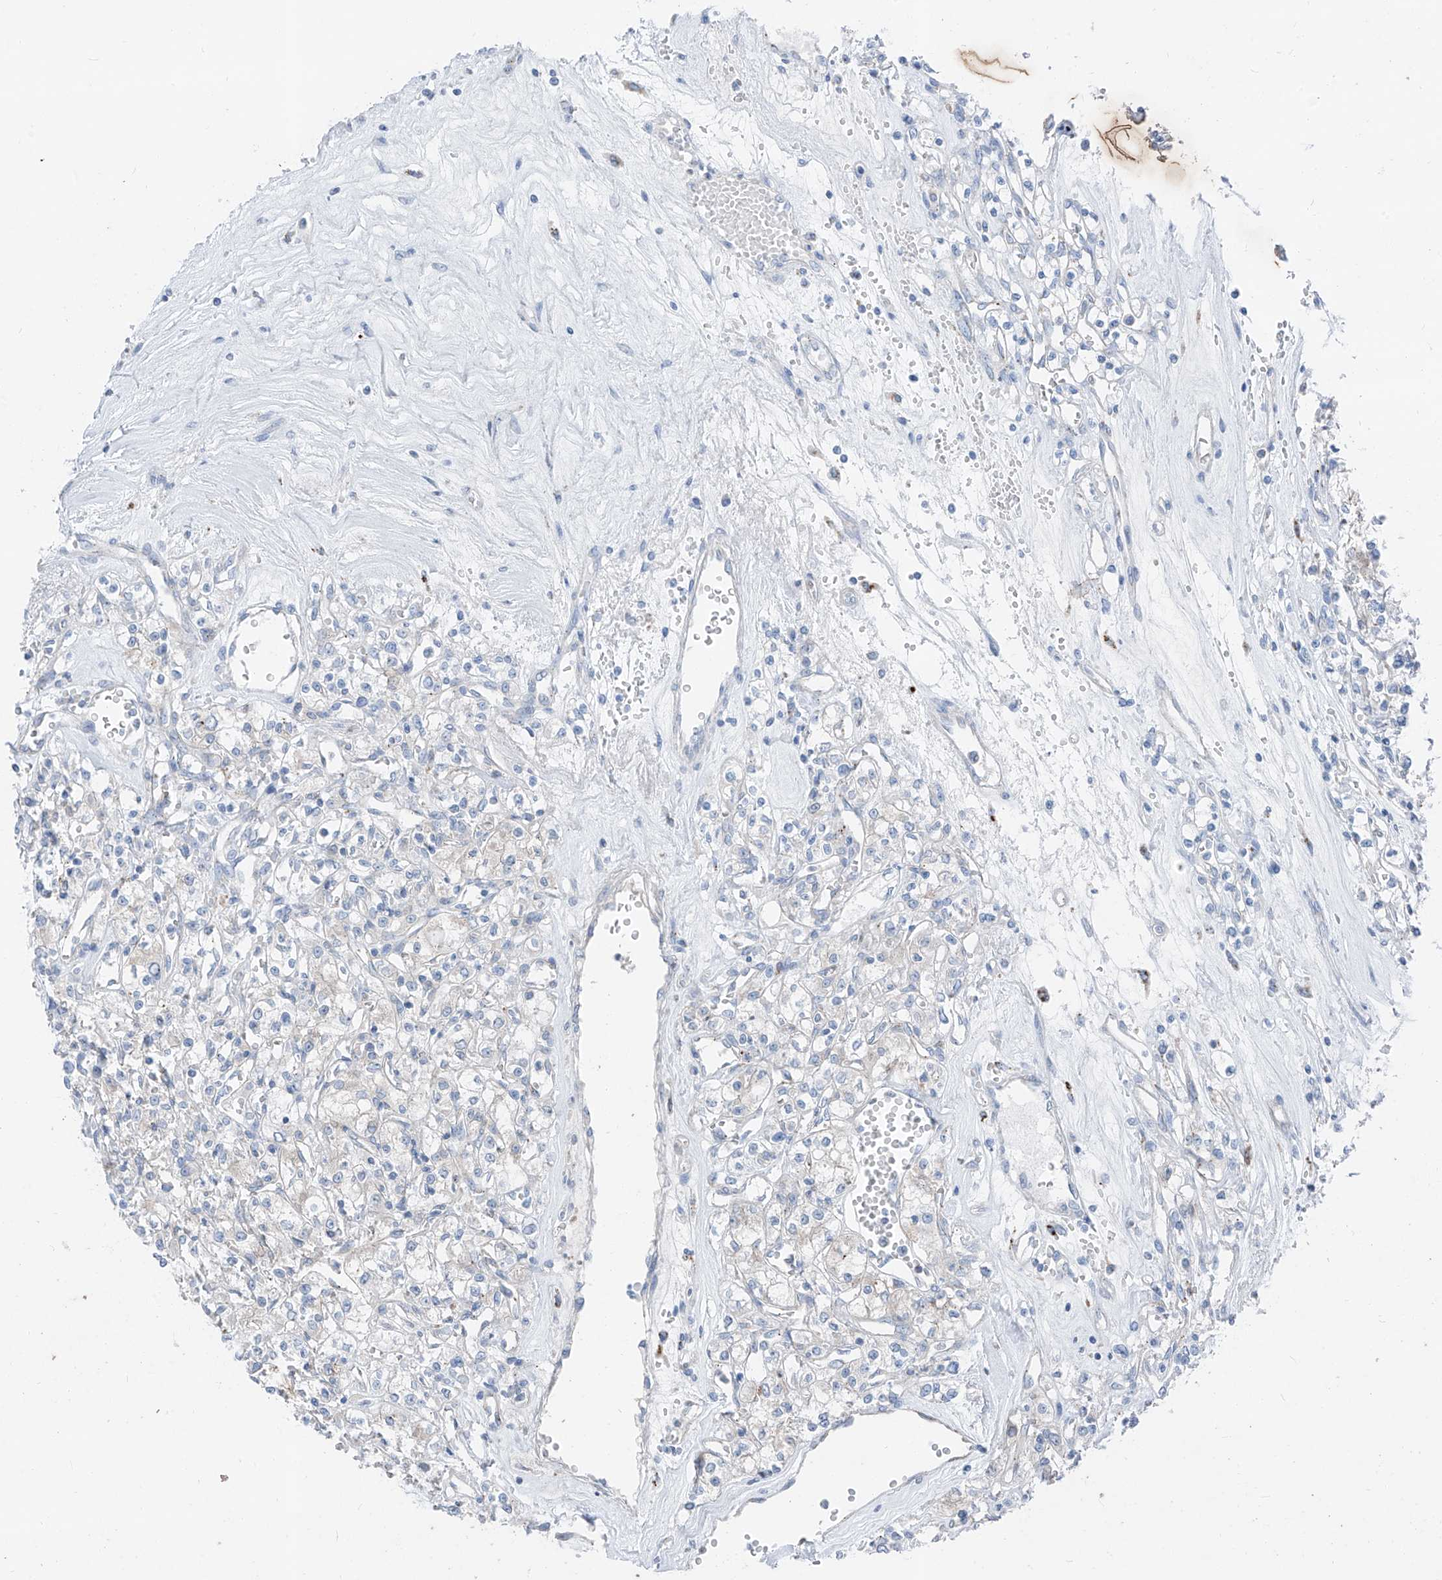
{"staining": {"intensity": "weak", "quantity": "<25%", "location": "cytoplasmic/membranous"}, "tissue": "renal cancer", "cell_type": "Tumor cells", "image_type": "cancer", "snomed": [{"axis": "morphology", "description": "Adenocarcinoma, NOS"}, {"axis": "topography", "description": "Kidney"}], "caption": "Immunohistochemistry (IHC) of human renal cancer (adenocarcinoma) reveals no staining in tumor cells.", "gene": "GPR137C", "patient": {"sex": "female", "age": 59}}